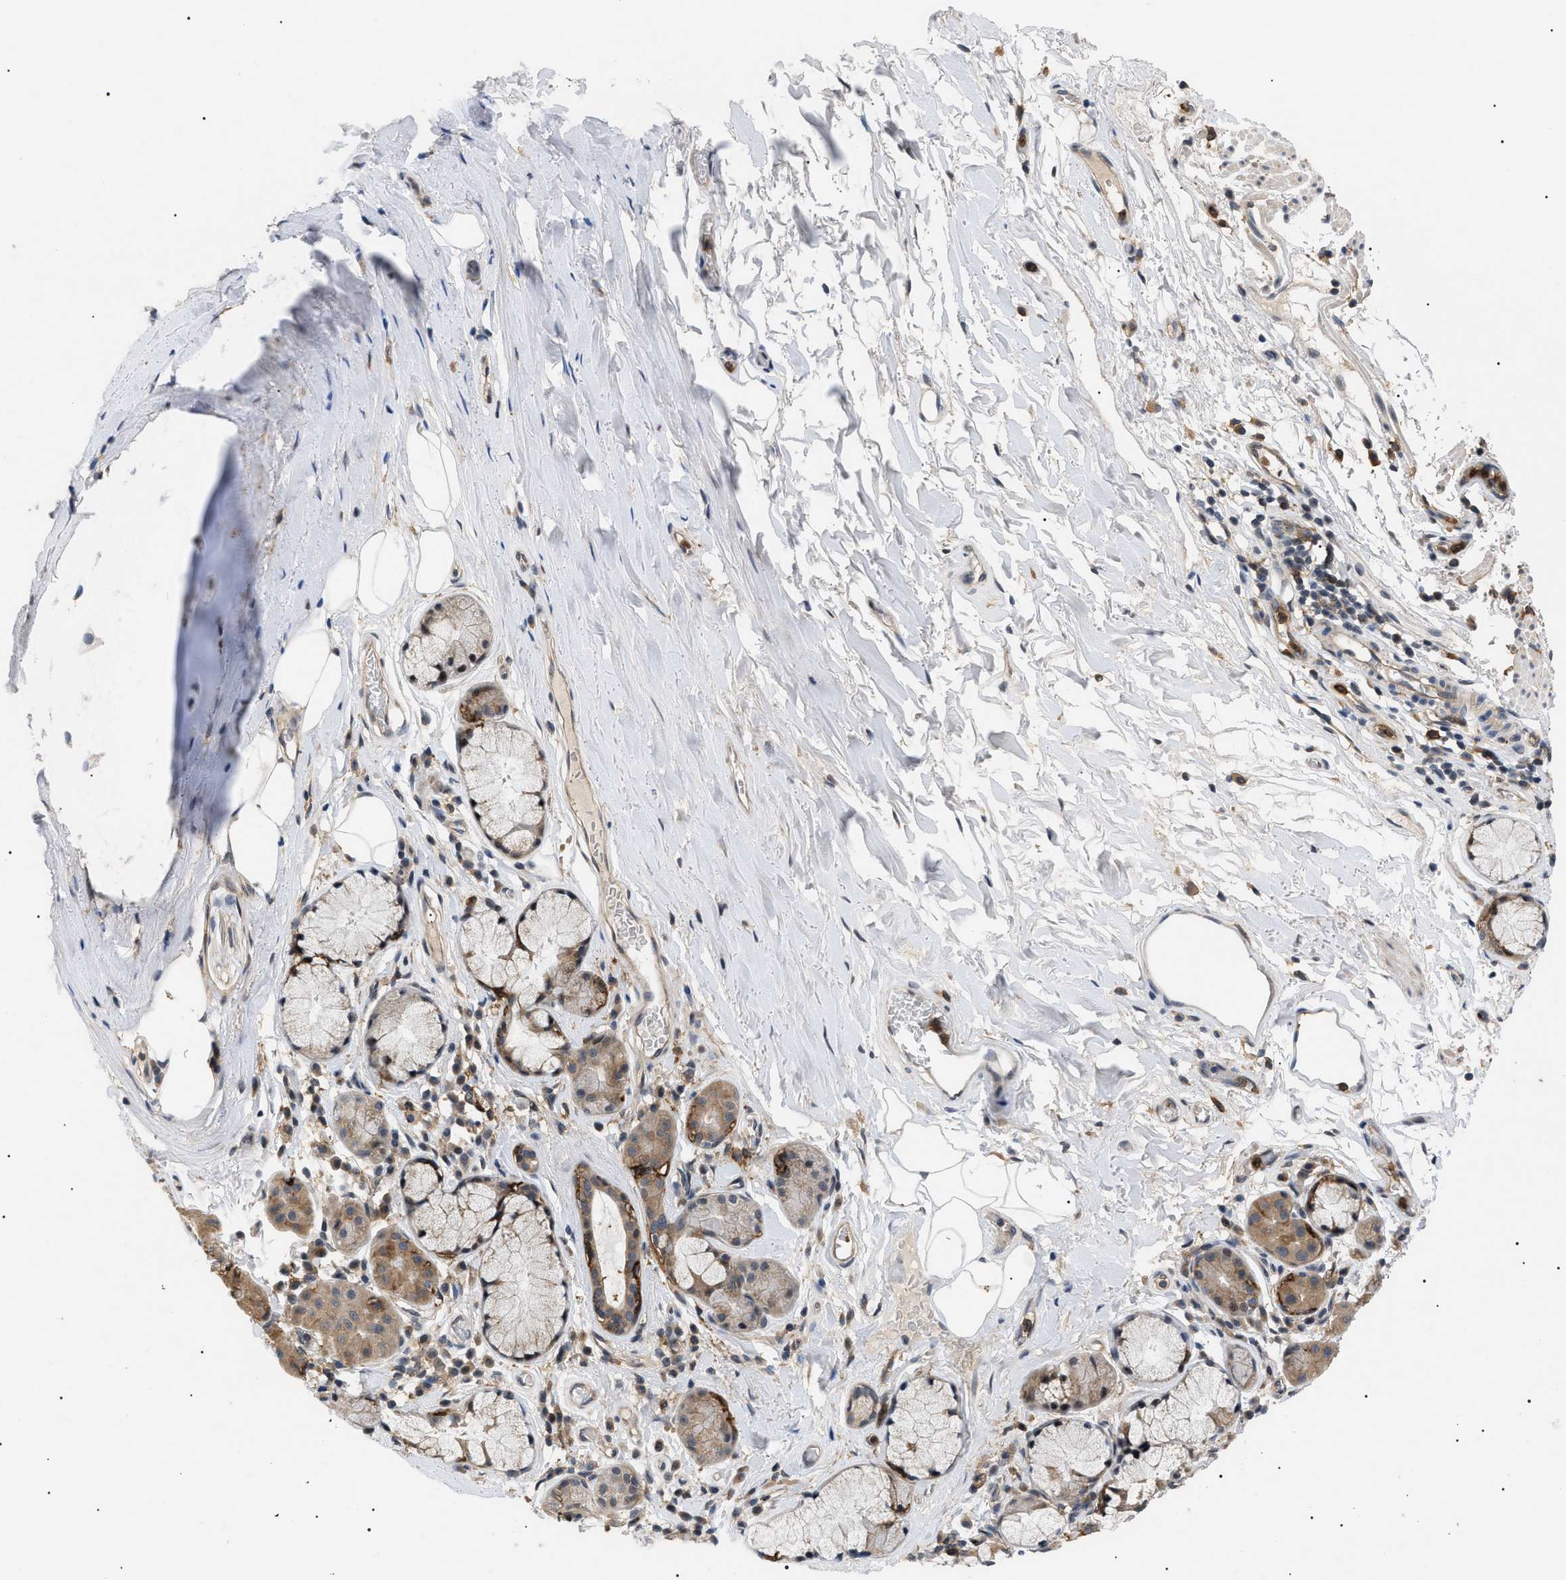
{"staining": {"intensity": "moderate", "quantity": ">75%", "location": "cytoplasmic/membranous"}, "tissue": "bronchus", "cell_type": "Respiratory epithelial cells", "image_type": "normal", "snomed": [{"axis": "morphology", "description": "Normal tissue, NOS"}, {"axis": "morphology", "description": "Inflammation, NOS"}, {"axis": "topography", "description": "Cartilage tissue"}, {"axis": "topography", "description": "Bronchus"}], "caption": "Brown immunohistochemical staining in normal human bronchus demonstrates moderate cytoplasmic/membranous staining in about >75% of respiratory epithelial cells.", "gene": "CD300A", "patient": {"sex": "male", "age": 77}}